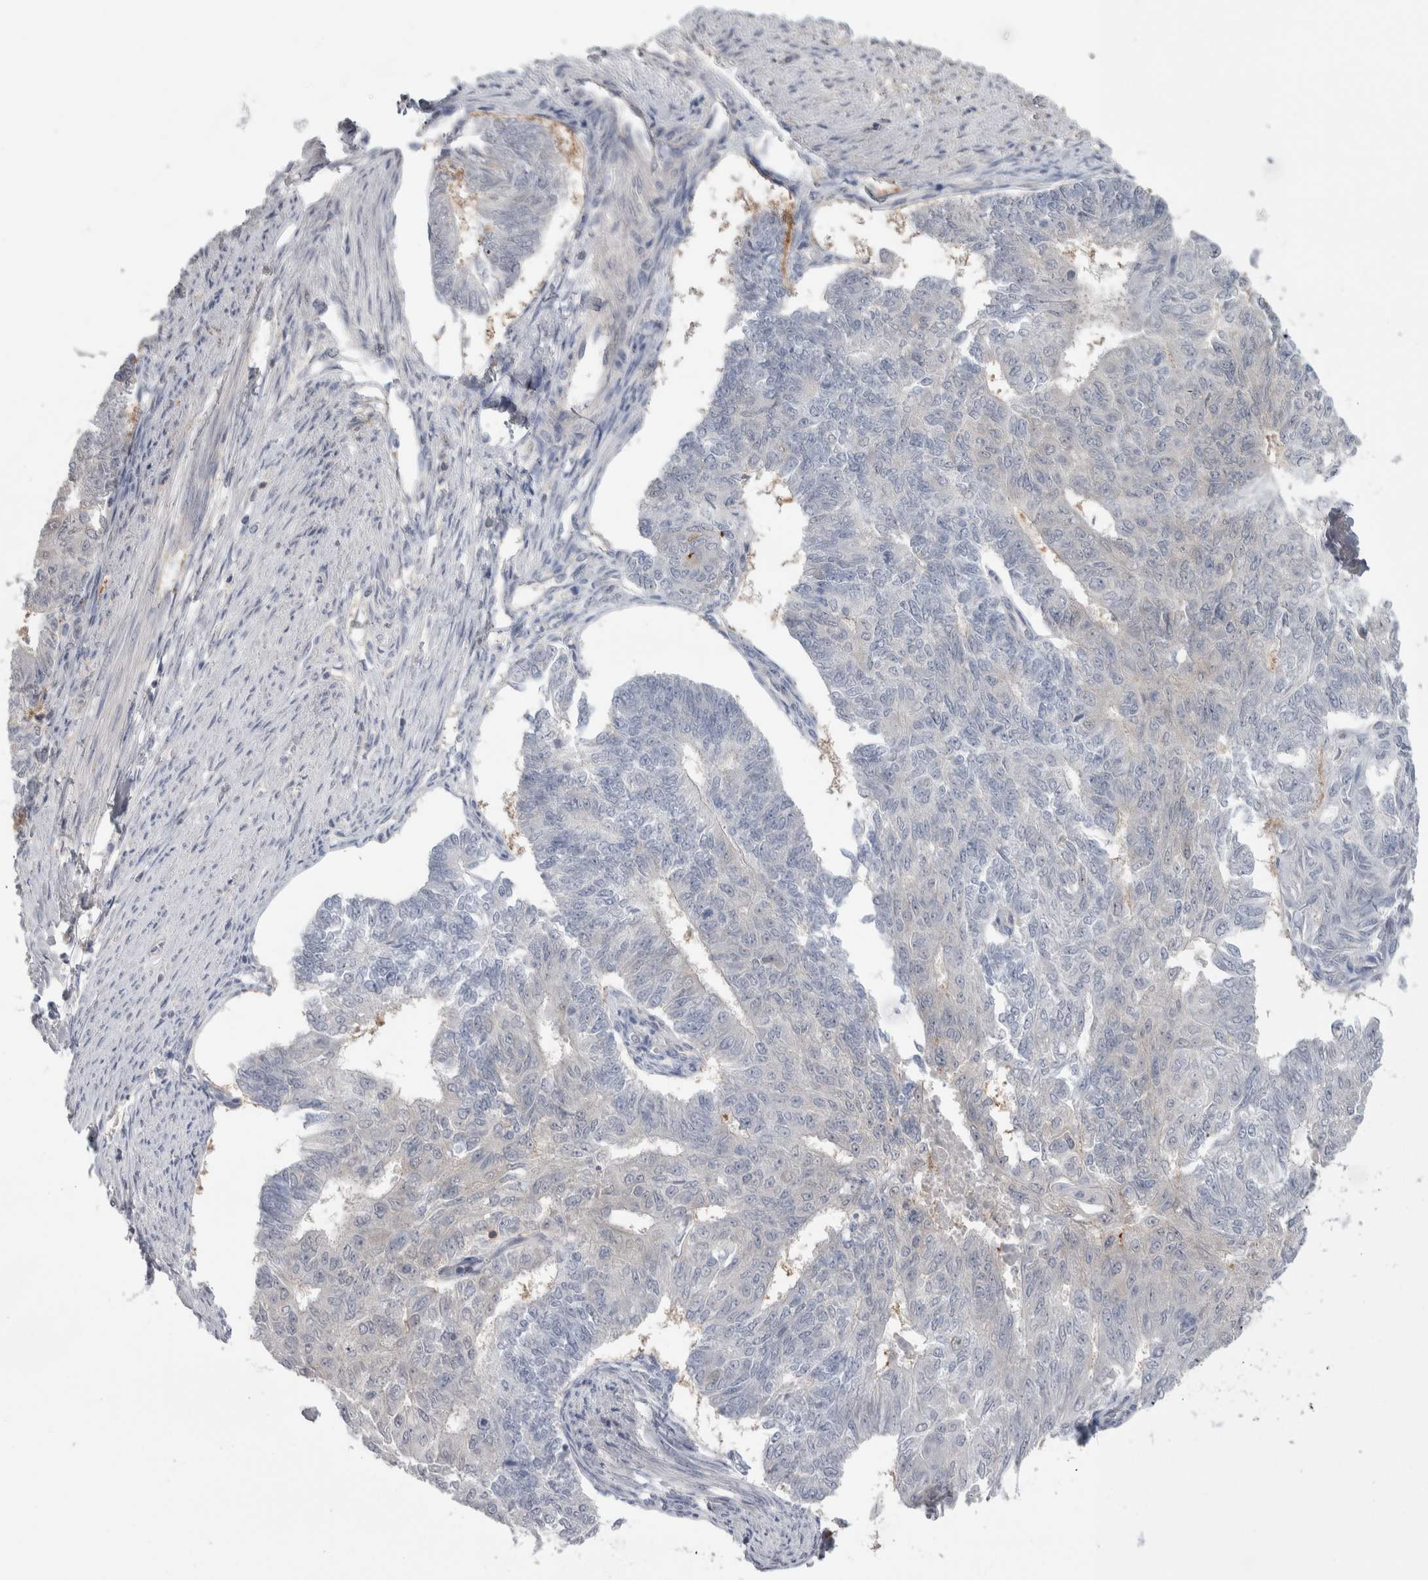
{"staining": {"intensity": "negative", "quantity": "none", "location": "none"}, "tissue": "endometrial cancer", "cell_type": "Tumor cells", "image_type": "cancer", "snomed": [{"axis": "morphology", "description": "Adenocarcinoma, NOS"}, {"axis": "topography", "description": "Endometrium"}], "caption": "Adenocarcinoma (endometrial) was stained to show a protein in brown. There is no significant staining in tumor cells. Nuclei are stained in blue.", "gene": "HTATIP2", "patient": {"sex": "female", "age": 32}}